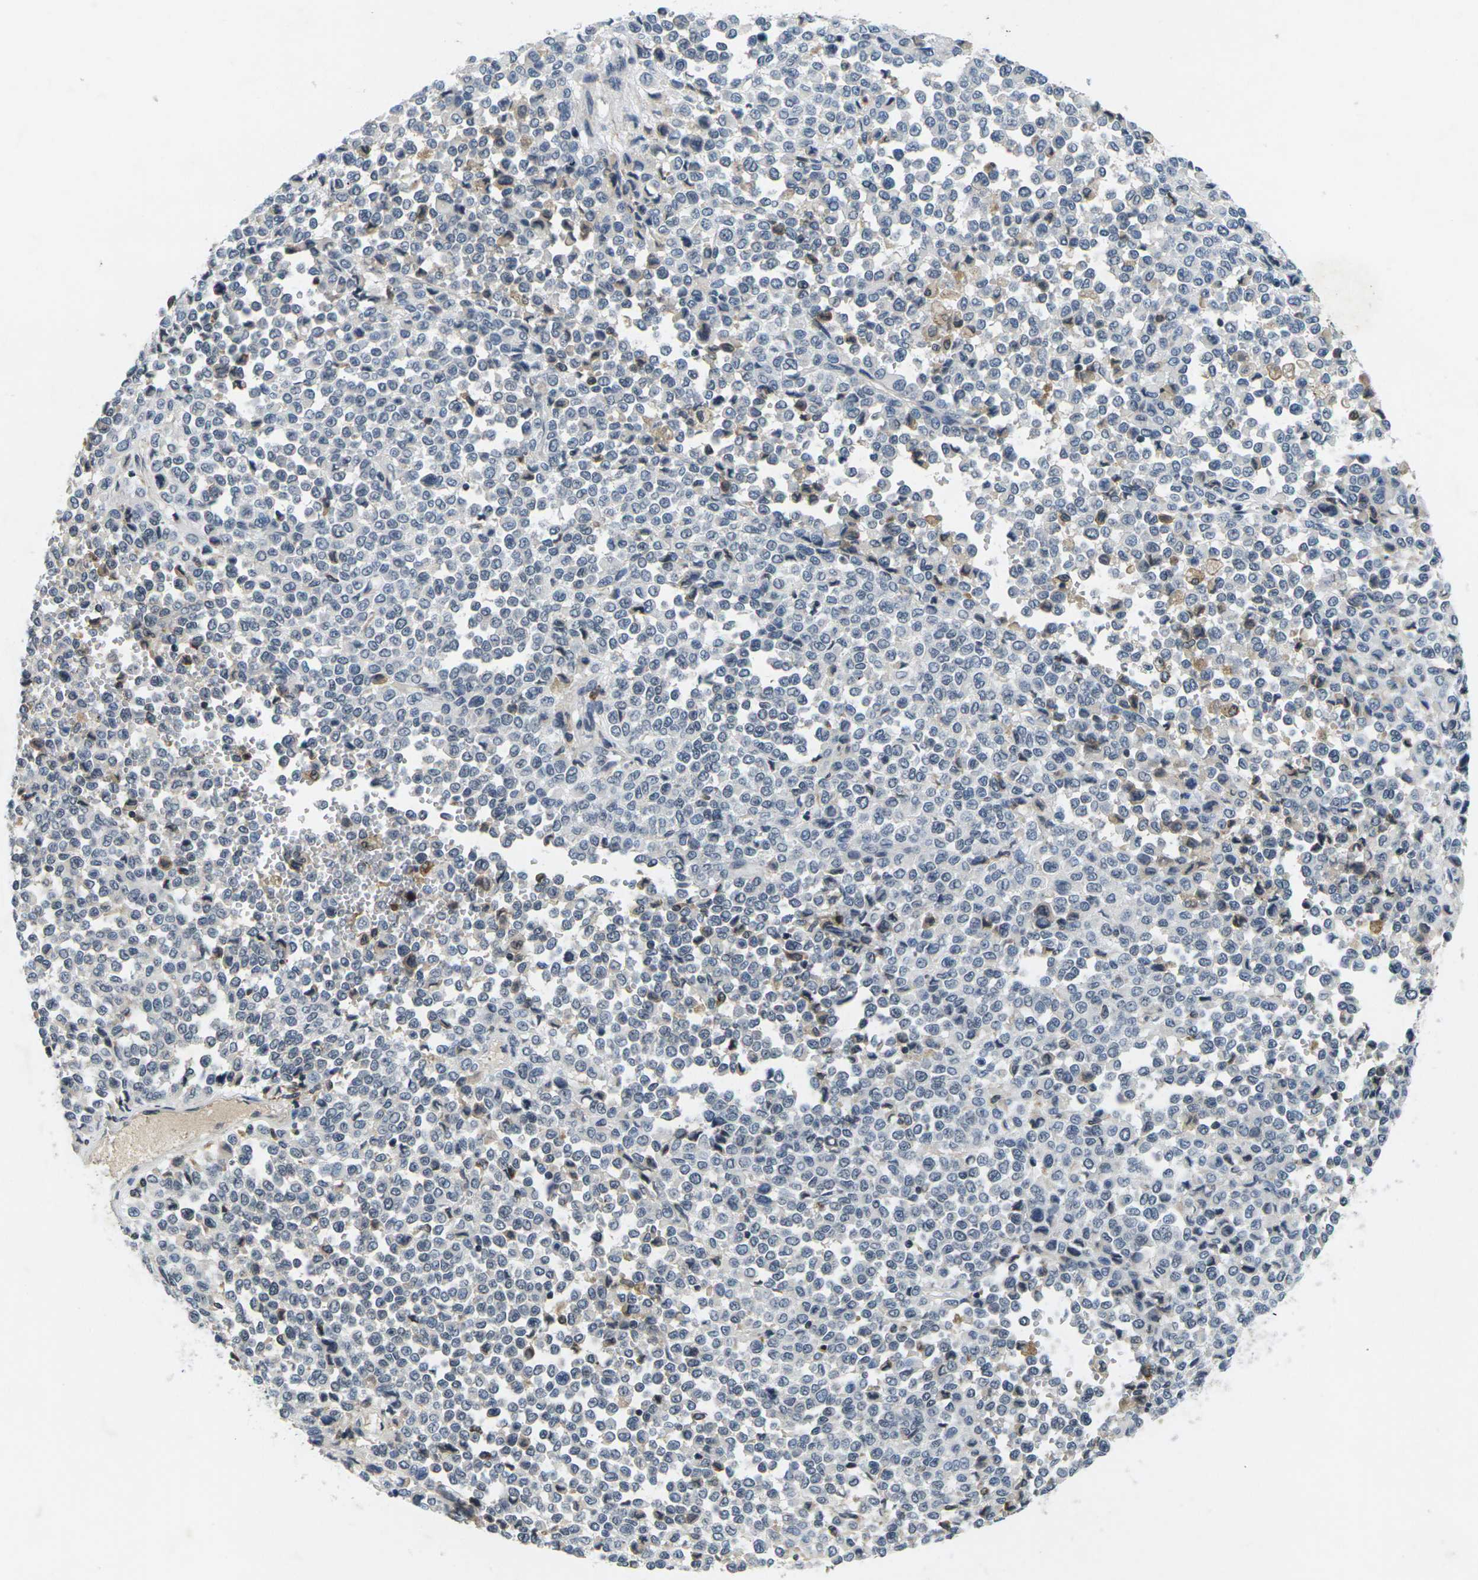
{"staining": {"intensity": "negative", "quantity": "none", "location": "none"}, "tissue": "melanoma", "cell_type": "Tumor cells", "image_type": "cancer", "snomed": [{"axis": "morphology", "description": "Malignant melanoma, Metastatic site"}, {"axis": "topography", "description": "Pancreas"}], "caption": "Melanoma stained for a protein using immunohistochemistry (IHC) exhibits no expression tumor cells.", "gene": "C1QC", "patient": {"sex": "female", "age": 30}}